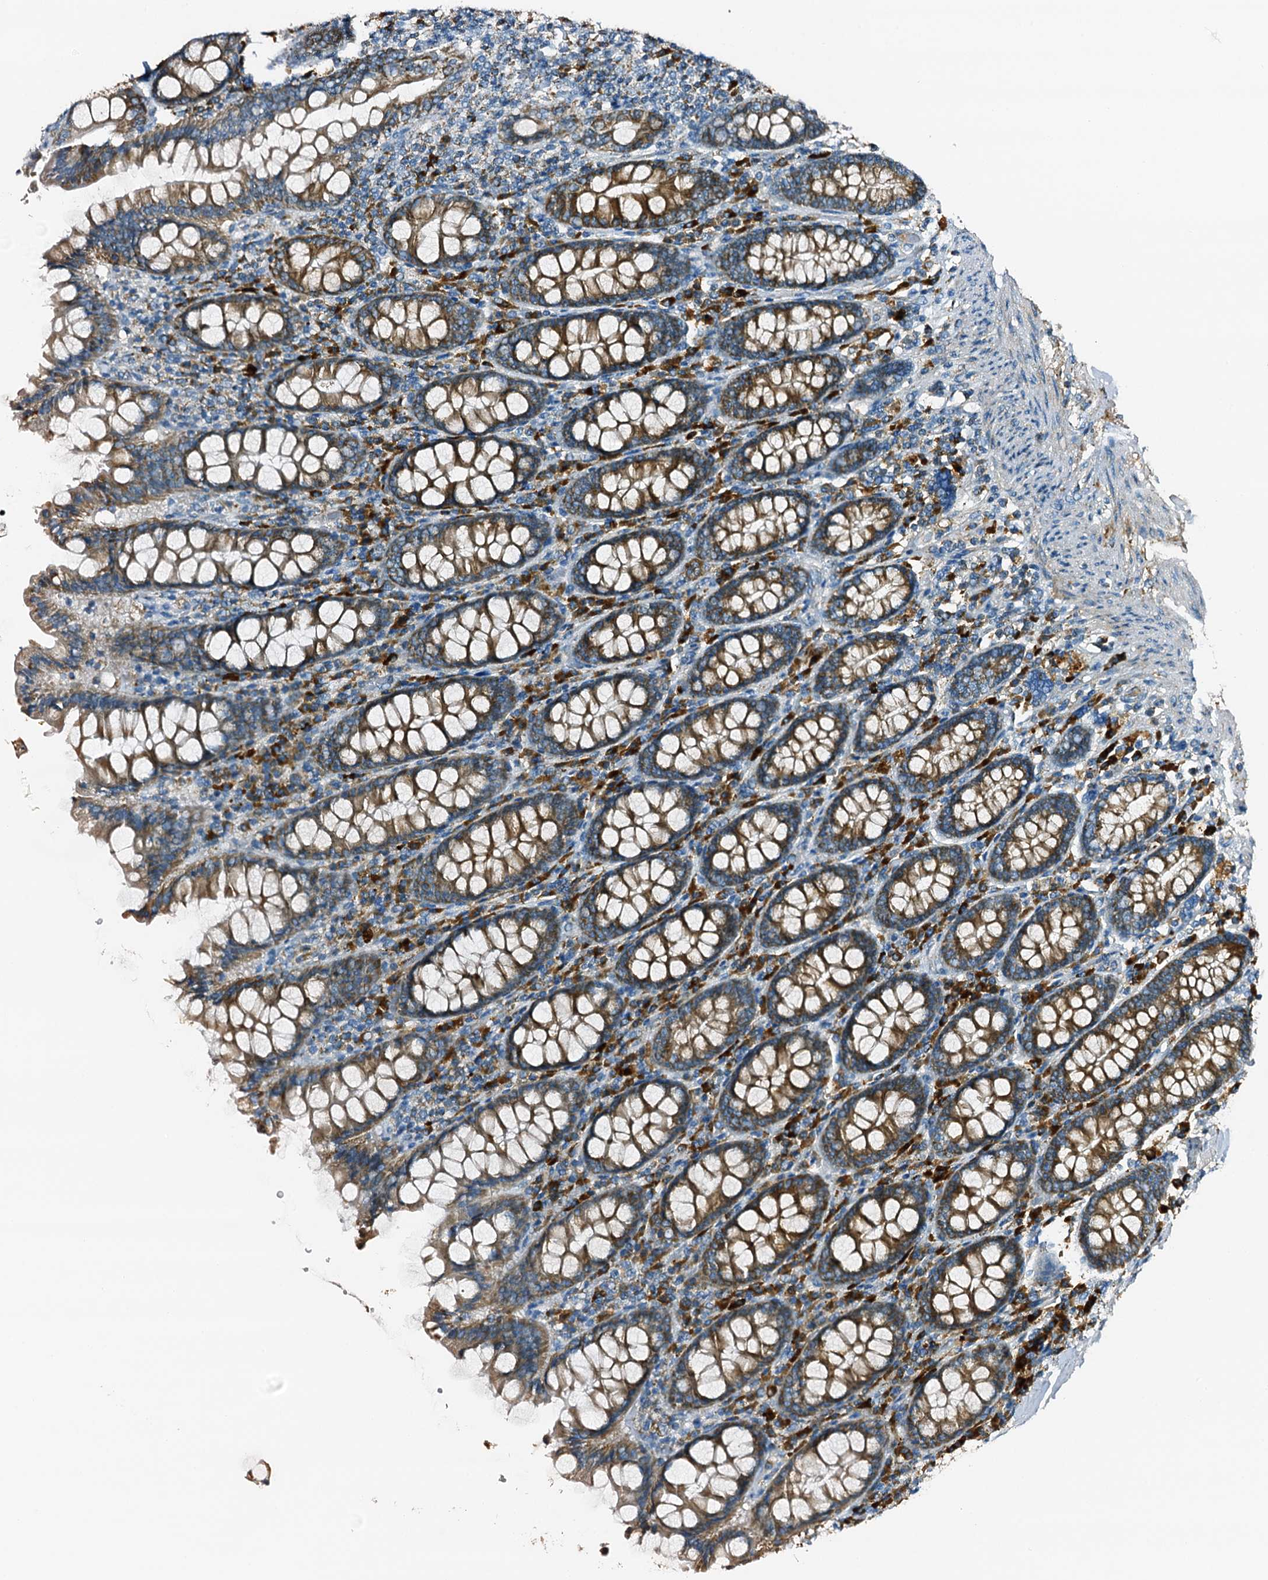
{"staining": {"intensity": "moderate", "quantity": "25%-75%", "location": "cytoplasmic/membranous"}, "tissue": "colon", "cell_type": "Endothelial cells", "image_type": "normal", "snomed": [{"axis": "morphology", "description": "Normal tissue, NOS"}, {"axis": "topography", "description": "Colon"}], "caption": "Moderate cytoplasmic/membranous expression is seen in approximately 25%-75% of endothelial cells in benign colon.", "gene": "POC1A", "patient": {"sex": "female", "age": 79}}